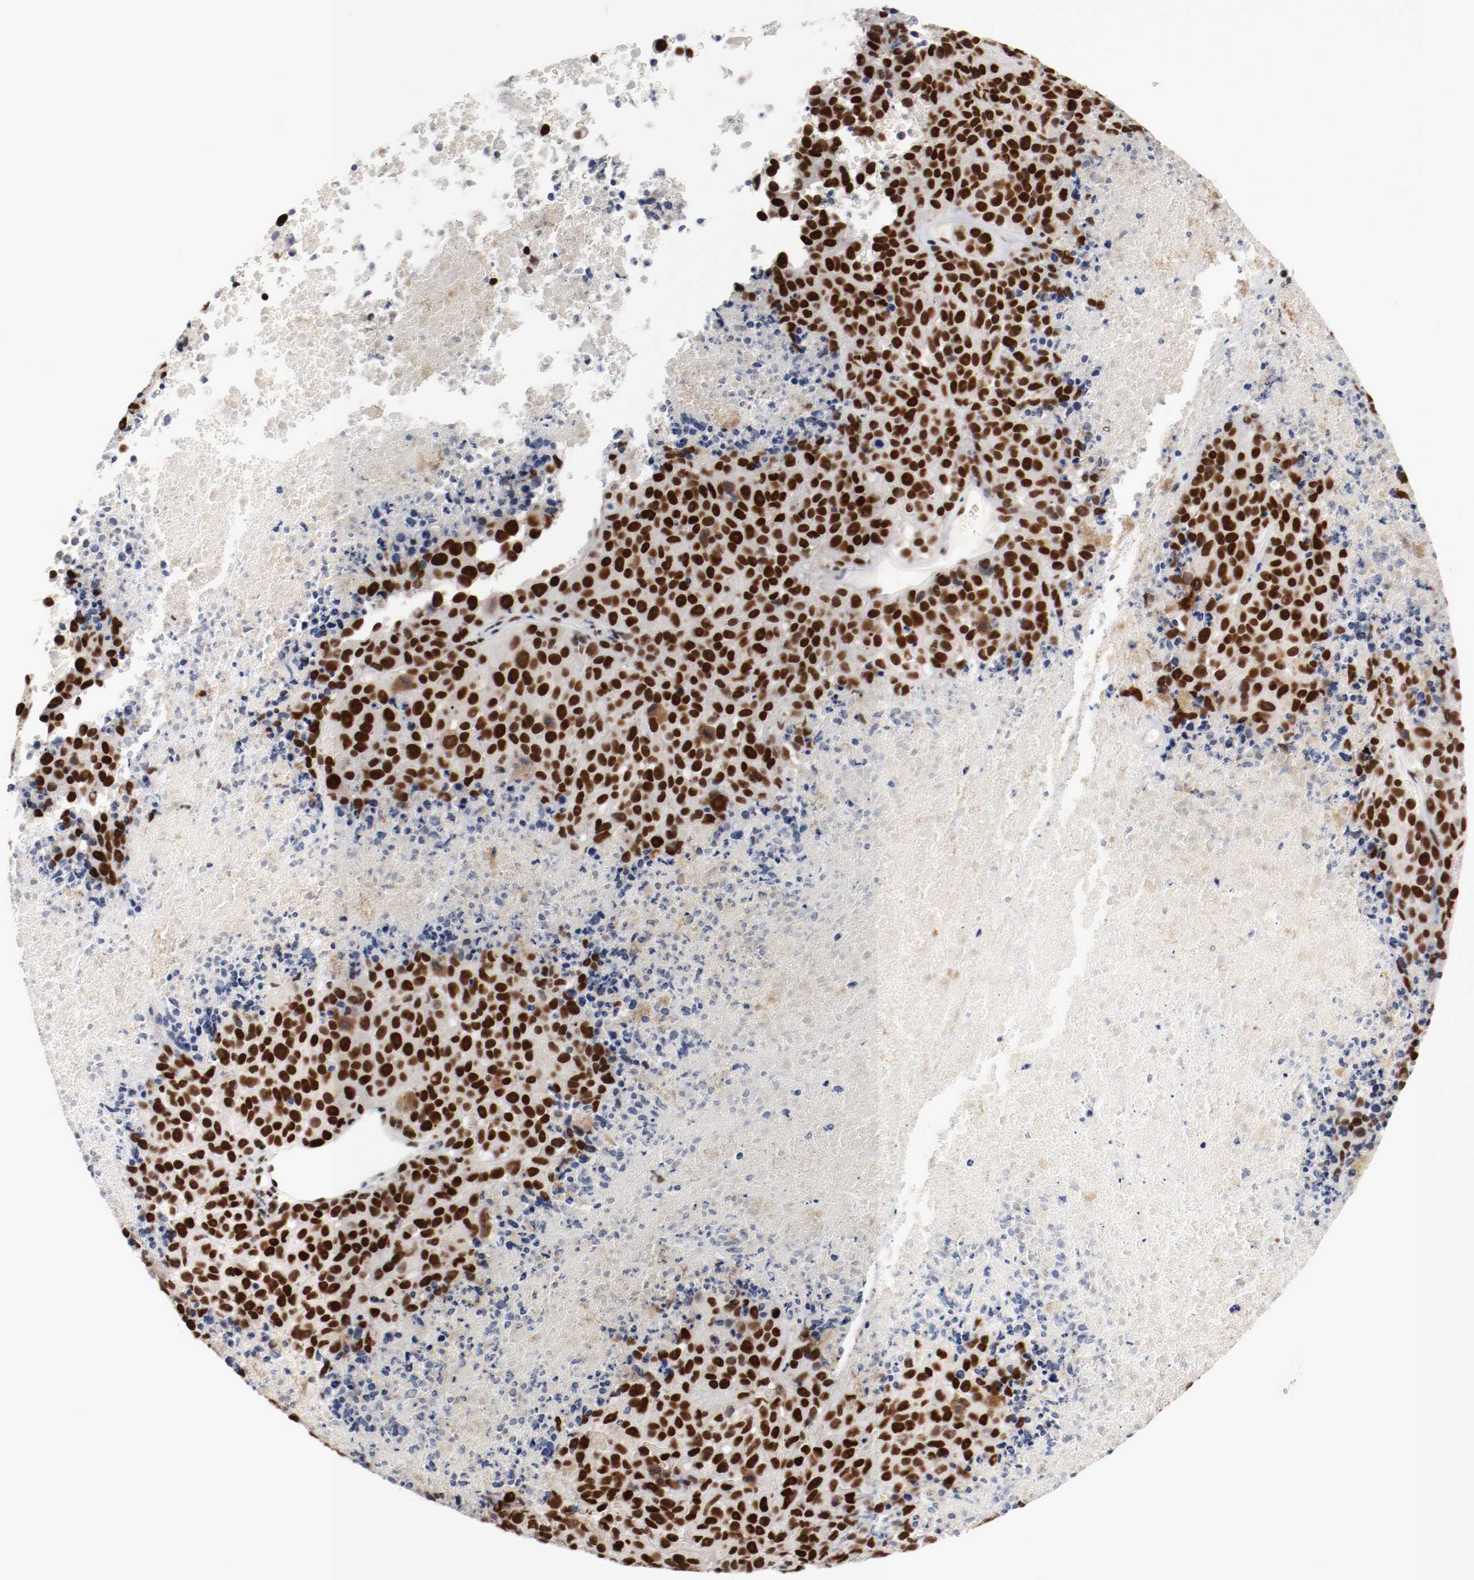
{"staining": {"intensity": "strong", "quantity": ">75%", "location": "nuclear"}, "tissue": "melanoma", "cell_type": "Tumor cells", "image_type": "cancer", "snomed": [{"axis": "morphology", "description": "Malignant melanoma, Metastatic site"}, {"axis": "topography", "description": "Cerebral cortex"}], "caption": "Malignant melanoma (metastatic site) tissue reveals strong nuclear positivity in approximately >75% of tumor cells", "gene": "MEF2D", "patient": {"sex": "female", "age": 52}}